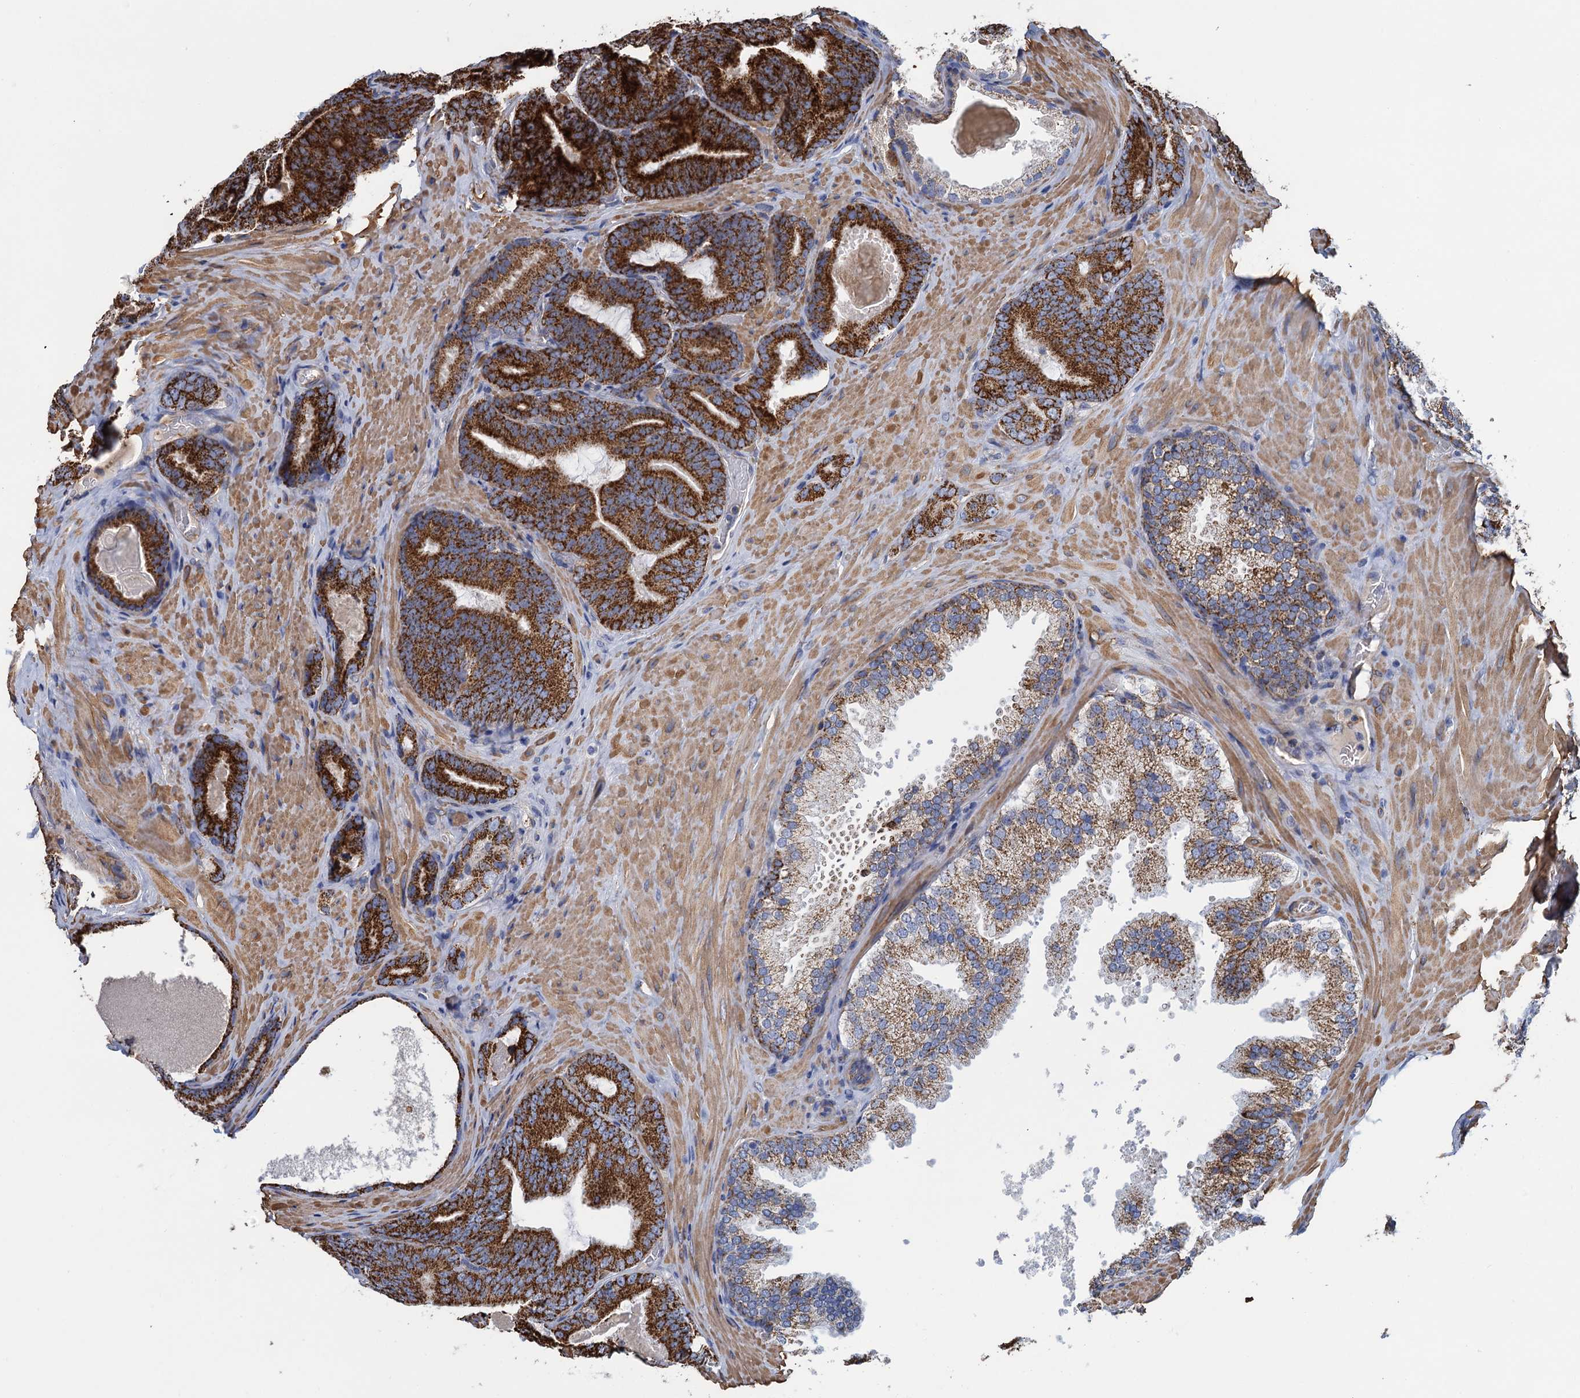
{"staining": {"intensity": "strong", "quantity": ">75%", "location": "cytoplasmic/membranous"}, "tissue": "prostate cancer", "cell_type": "Tumor cells", "image_type": "cancer", "snomed": [{"axis": "morphology", "description": "Adenocarcinoma, High grade"}, {"axis": "topography", "description": "Prostate"}], "caption": "DAB (3,3'-diaminobenzidine) immunohistochemical staining of adenocarcinoma (high-grade) (prostate) exhibits strong cytoplasmic/membranous protein expression in about >75% of tumor cells.", "gene": "GCSH", "patient": {"sex": "male", "age": 66}}